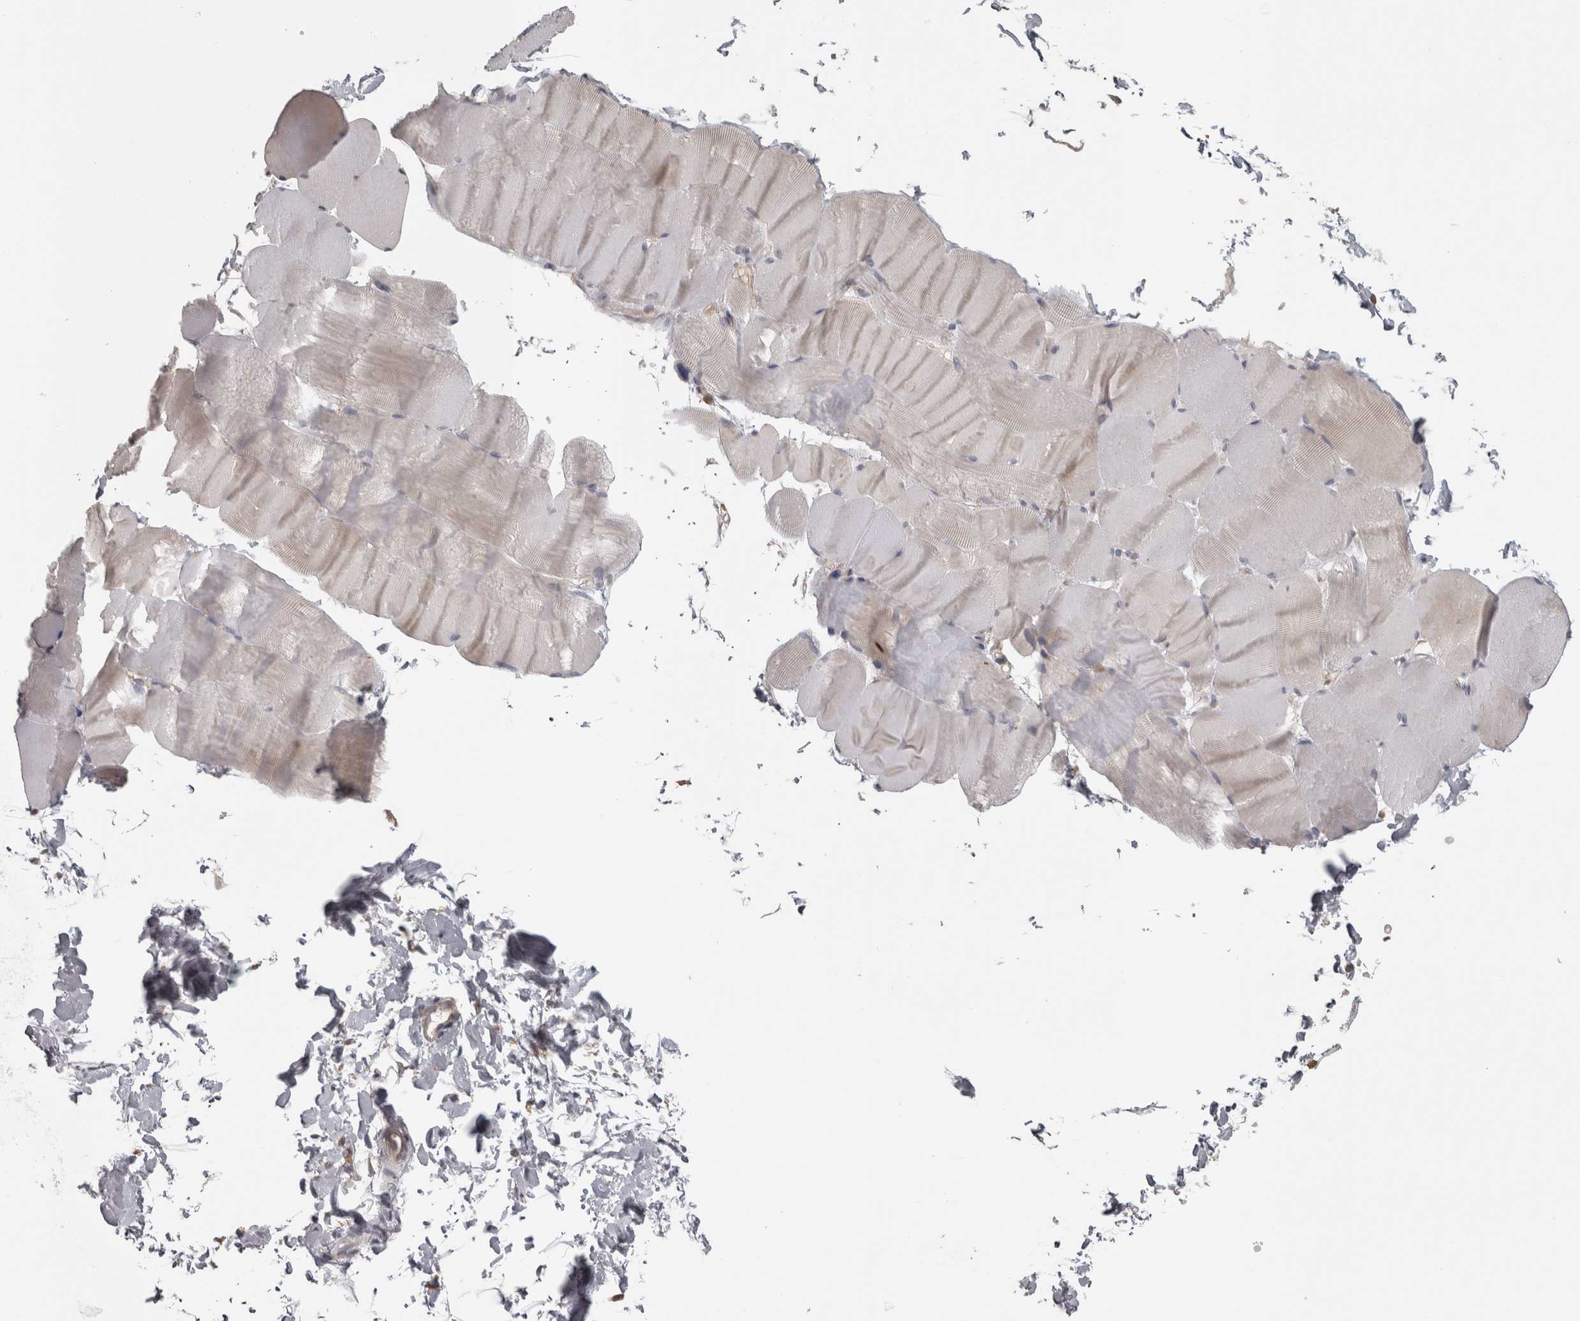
{"staining": {"intensity": "negative", "quantity": "none", "location": "none"}, "tissue": "skeletal muscle", "cell_type": "Myocytes", "image_type": "normal", "snomed": [{"axis": "morphology", "description": "Normal tissue, NOS"}, {"axis": "topography", "description": "Skin"}, {"axis": "topography", "description": "Skeletal muscle"}], "caption": "High magnification brightfield microscopy of benign skeletal muscle stained with DAB (3,3'-diaminobenzidine) (brown) and counterstained with hematoxylin (blue): myocytes show no significant positivity.", "gene": "SLCO5A1", "patient": {"sex": "male", "age": 83}}